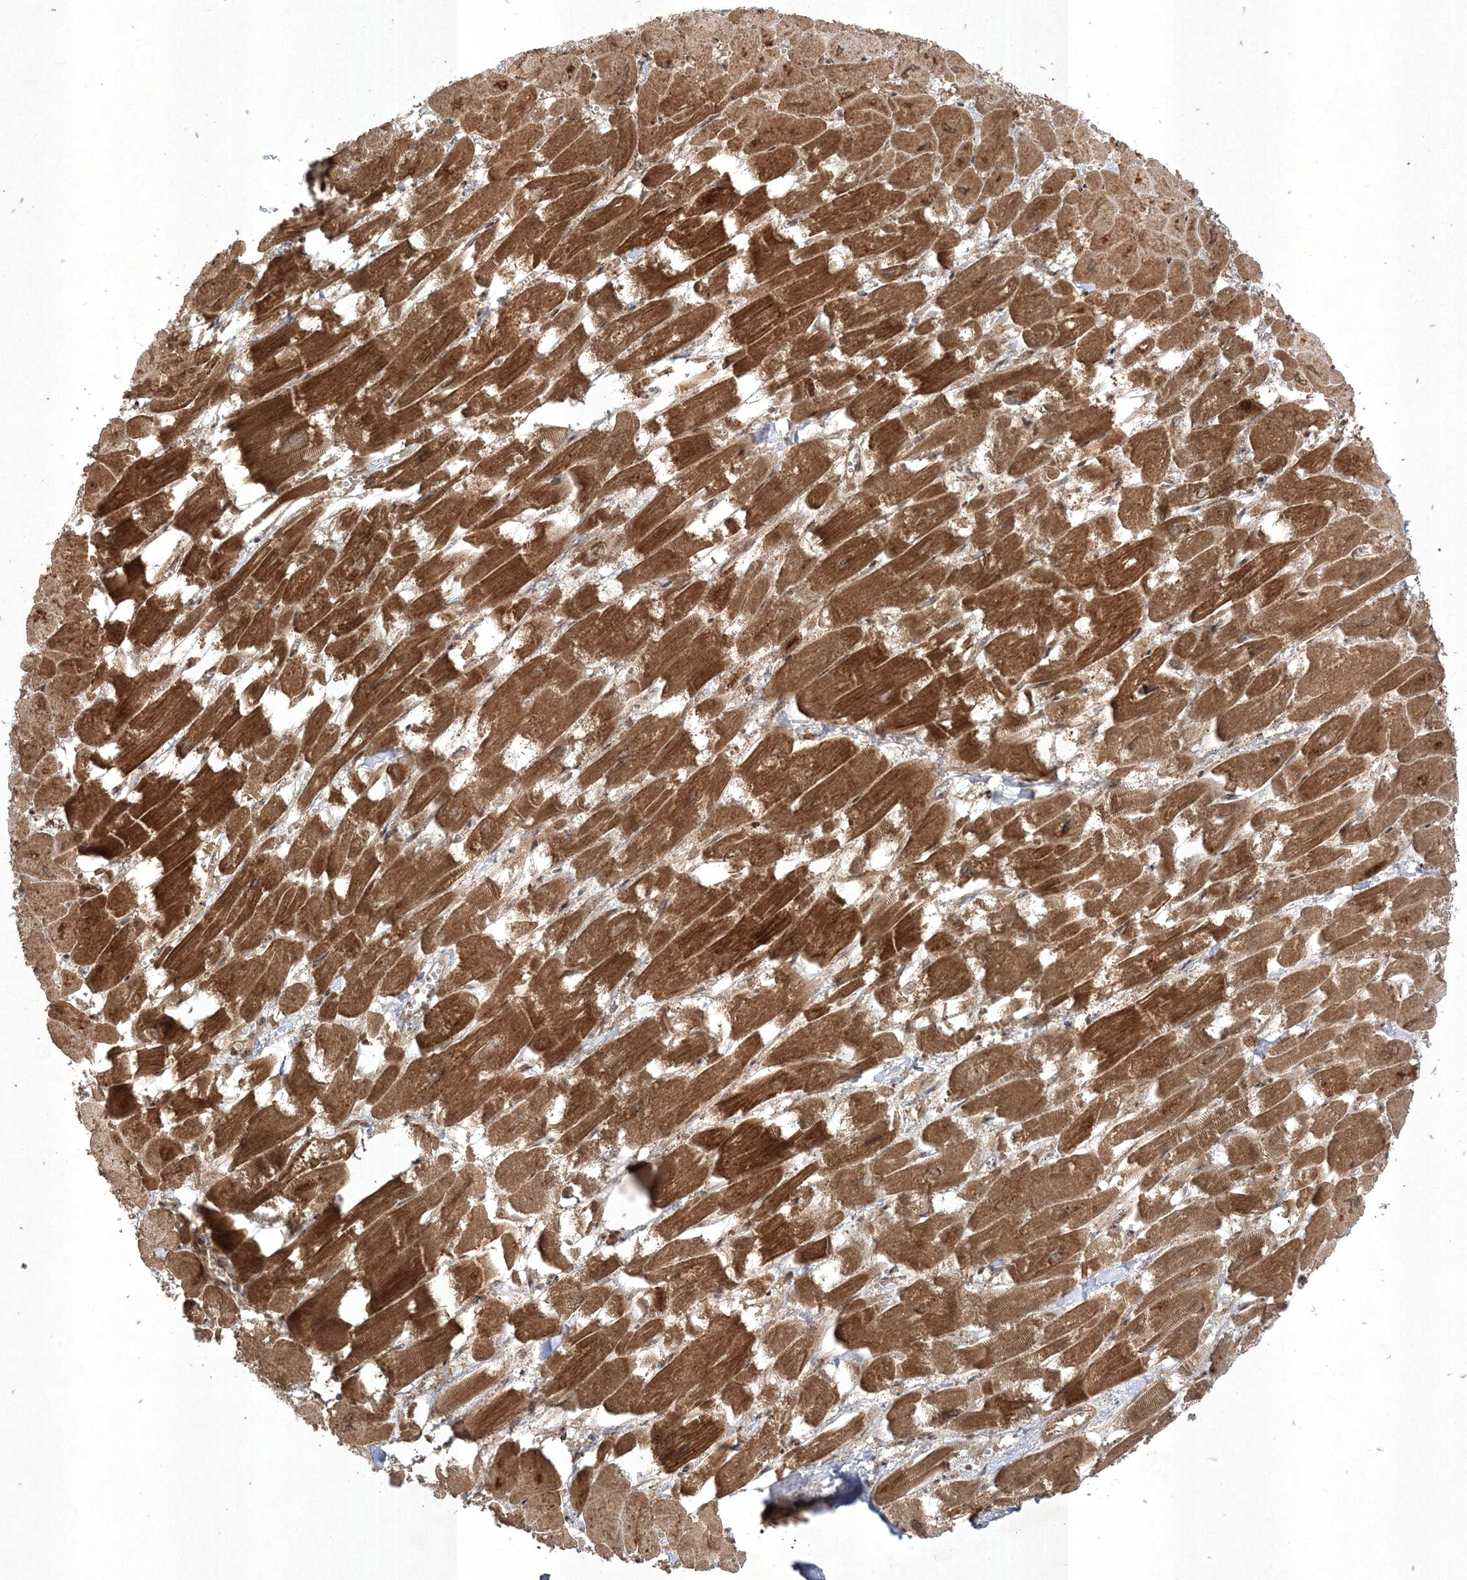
{"staining": {"intensity": "strong", "quantity": ">75%", "location": "cytoplasmic/membranous"}, "tissue": "heart muscle", "cell_type": "Cardiomyocytes", "image_type": "normal", "snomed": [{"axis": "morphology", "description": "Normal tissue, NOS"}, {"axis": "topography", "description": "Heart"}], "caption": "Immunohistochemical staining of unremarkable heart muscle reveals >75% levels of strong cytoplasmic/membranous protein positivity in about >75% of cardiomyocytes. The staining was performed using DAB to visualize the protein expression in brown, while the nuclei were stained in blue with hematoxylin (Magnification: 20x).", "gene": "RRAS", "patient": {"sex": "male", "age": 54}}